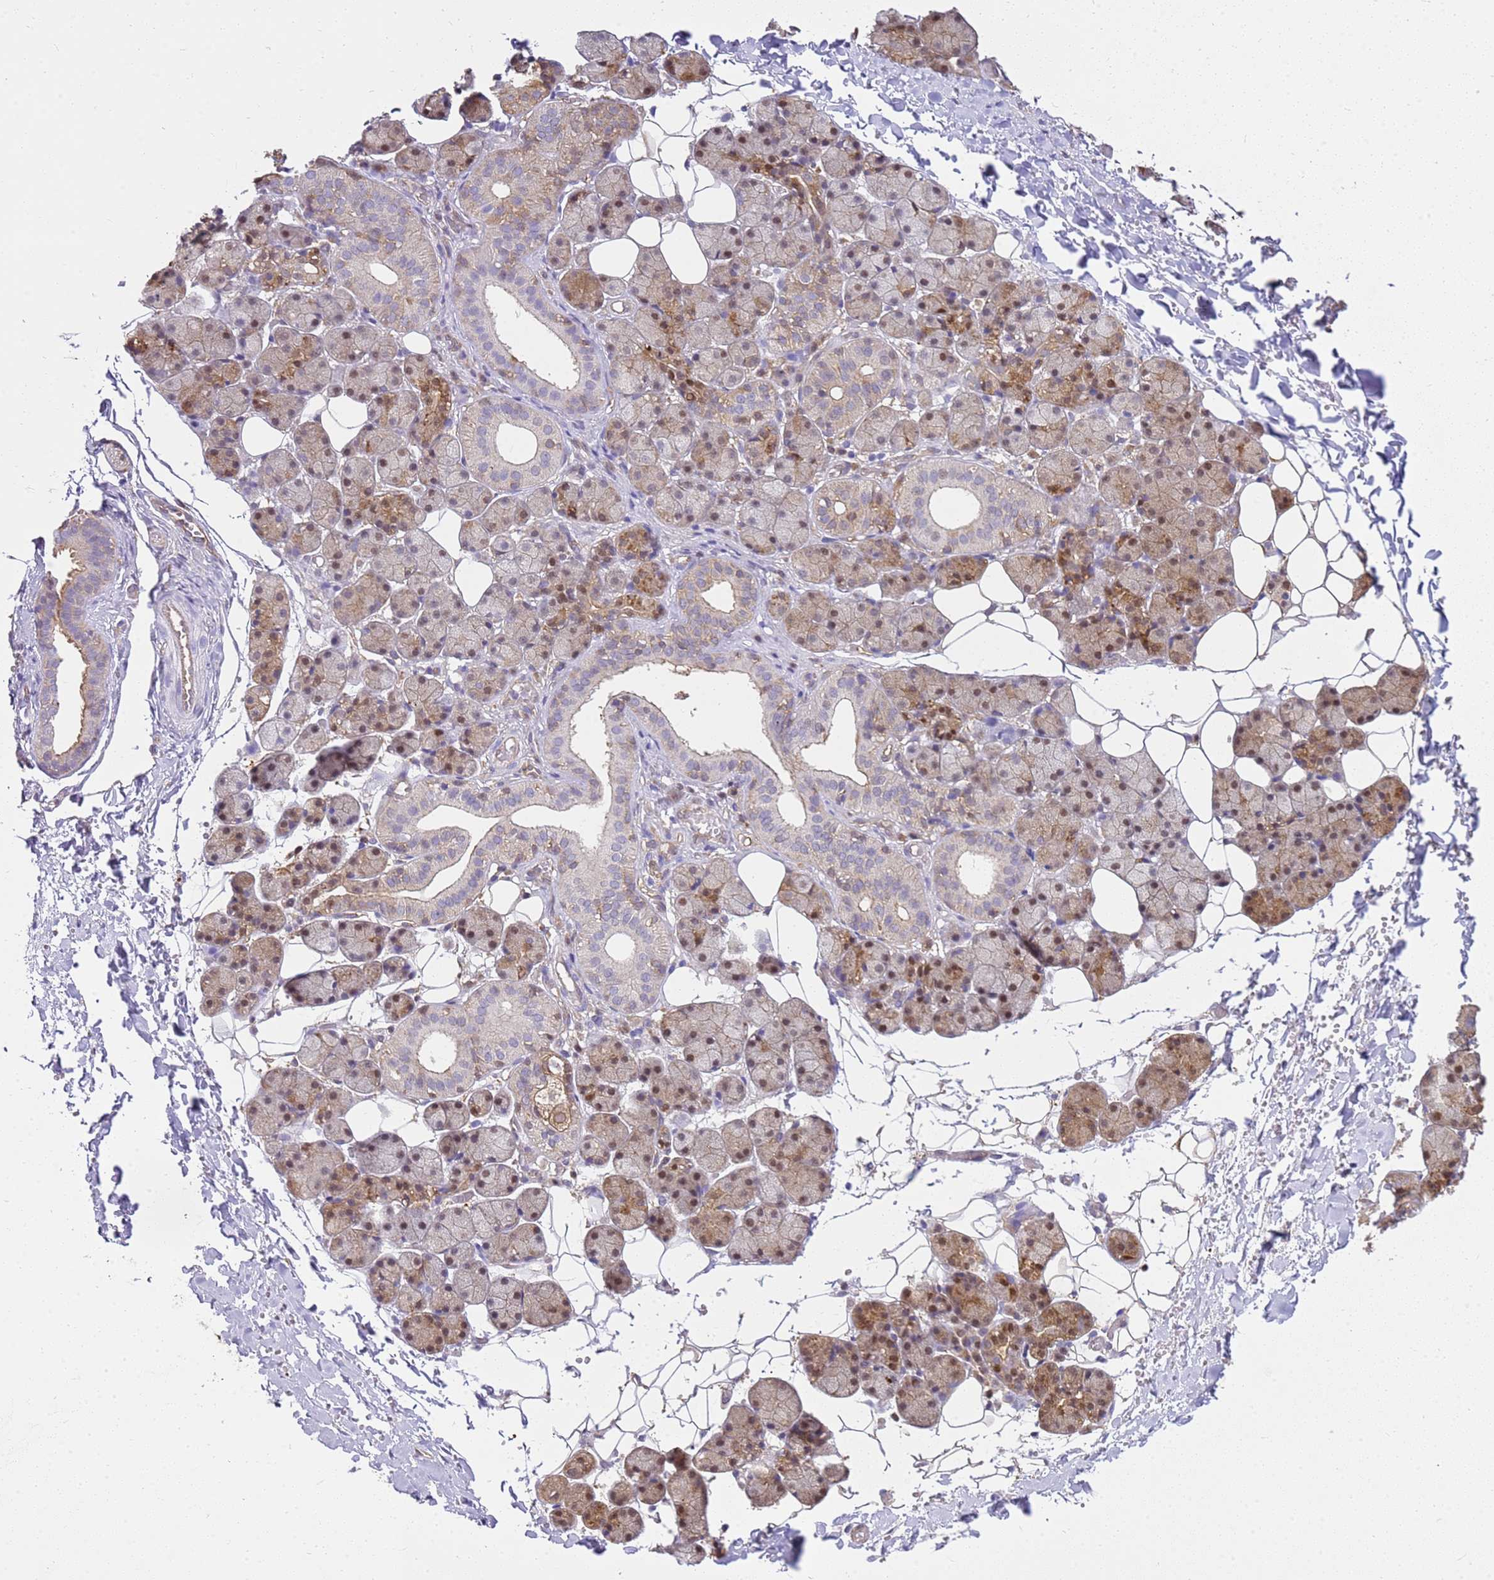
{"staining": {"intensity": "moderate", "quantity": "25%-75%", "location": "cytoplasmic/membranous,nuclear"}, "tissue": "salivary gland", "cell_type": "Glandular cells", "image_type": "normal", "snomed": [{"axis": "morphology", "description": "Normal tissue, NOS"}, {"axis": "topography", "description": "Salivary gland"}], "caption": "Immunohistochemical staining of normal salivary gland displays medium levels of moderate cytoplasmic/membranous,nuclear staining in about 25%-75% of glandular cells.", "gene": "YWHAE", "patient": {"sex": "female", "age": 33}}